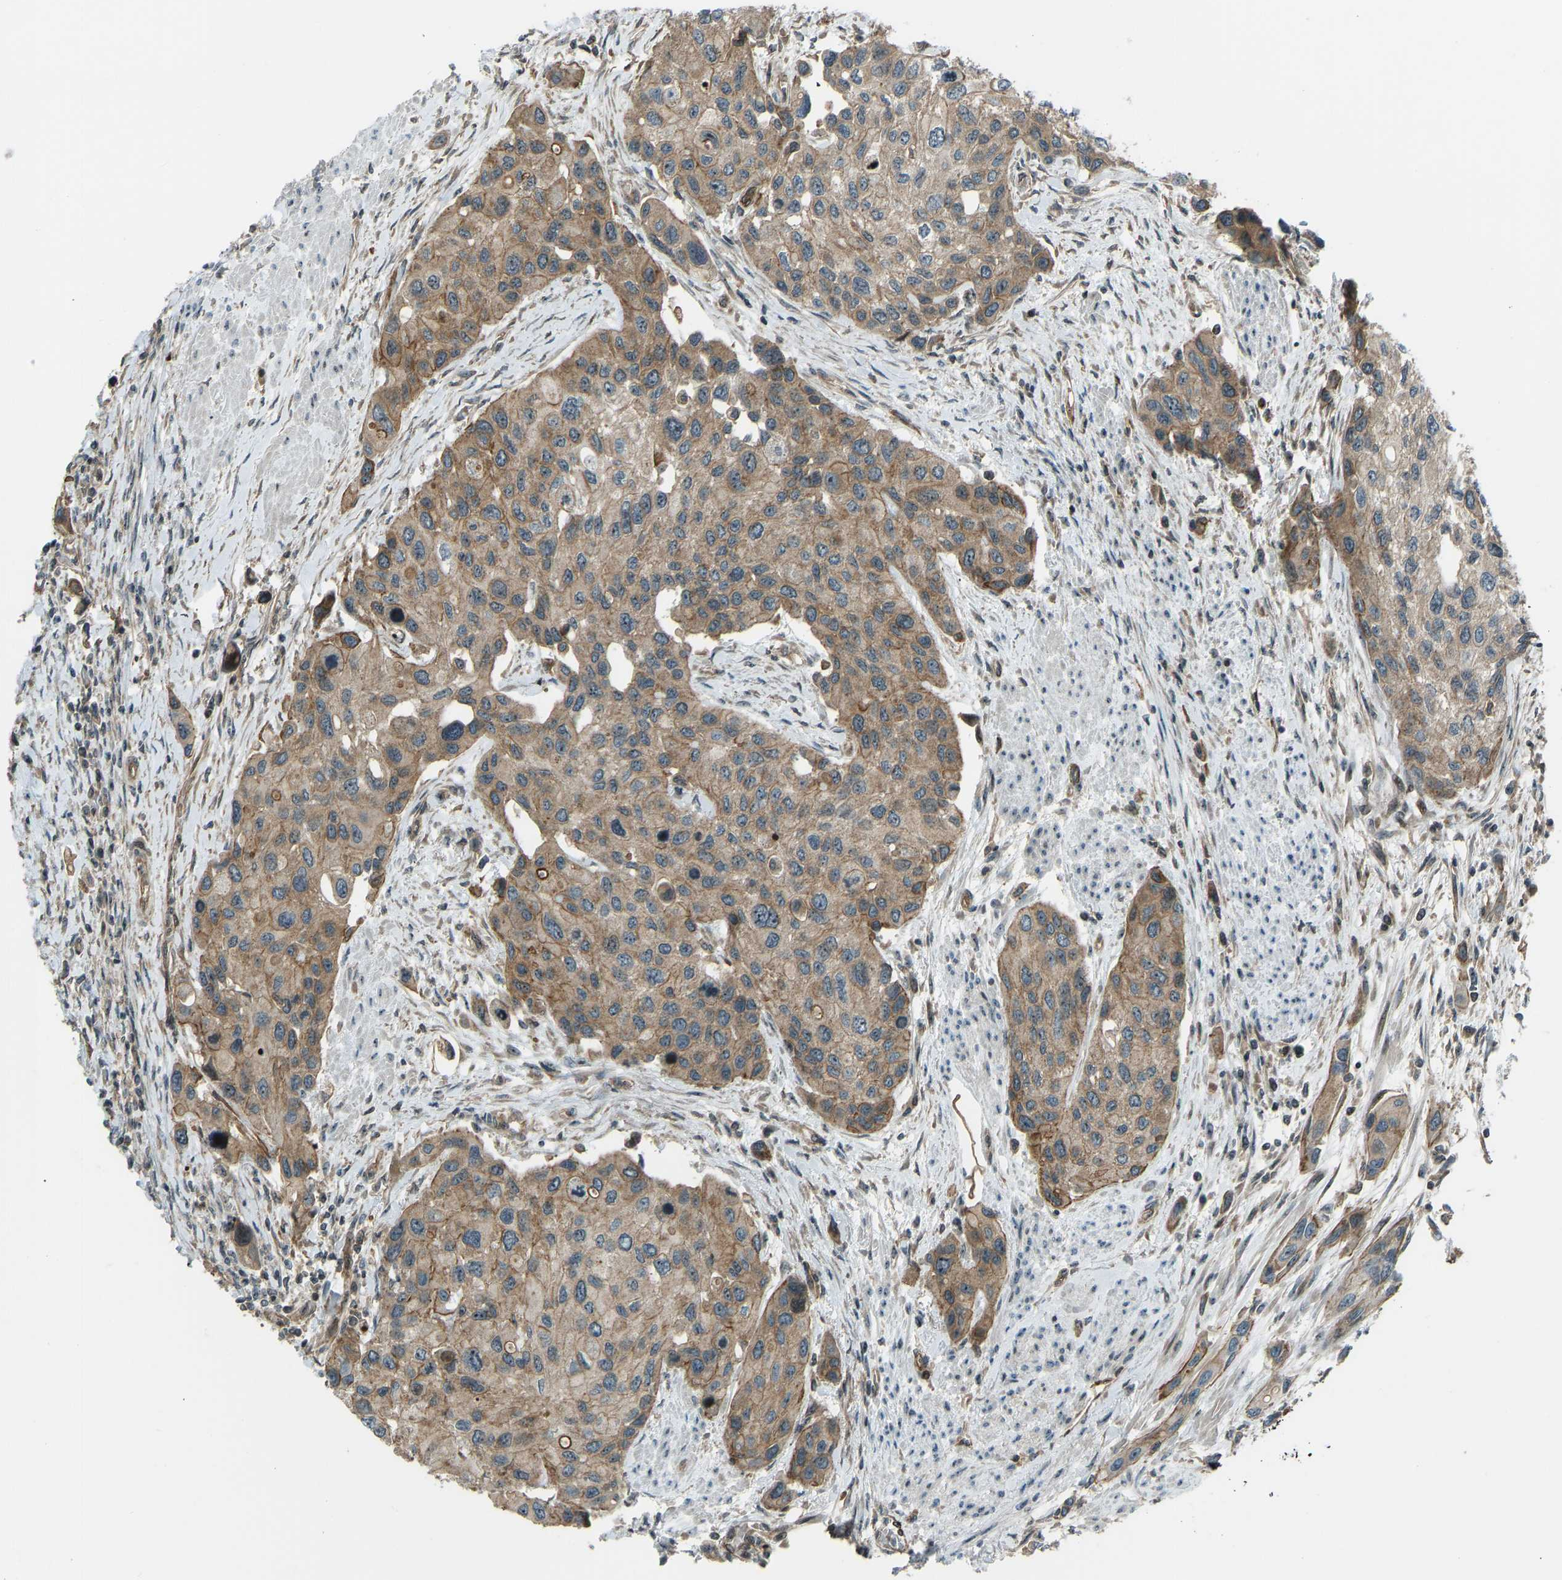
{"staining": {"intensity": "moderate", "quantity": ">75%", "location": "cytoplasmic/membranous"}, "tissue": "urothelial cancer", "cell_type": "Tumor cells", "image_type": "cancer", "snomed": [{"axis": "morphology", "description": "Urothelial carcinoma, High grade"}, {"axis": "topography", "description": "Urinary bladder"}], "caption": "IHC of human high-grade urothelial carcinoma shows medium levels of moderate cytoplasmic/membranous positivity in about >75% of tumor cells. The protein of interest is stained brown, and the nuclei are stained in blue (DAB (3,3'-diaminobenzidine) IHC with brightfield microscopy, high magnification).", "gene": "SVOPL", "patient": {"sex": "female", "age": 56}}